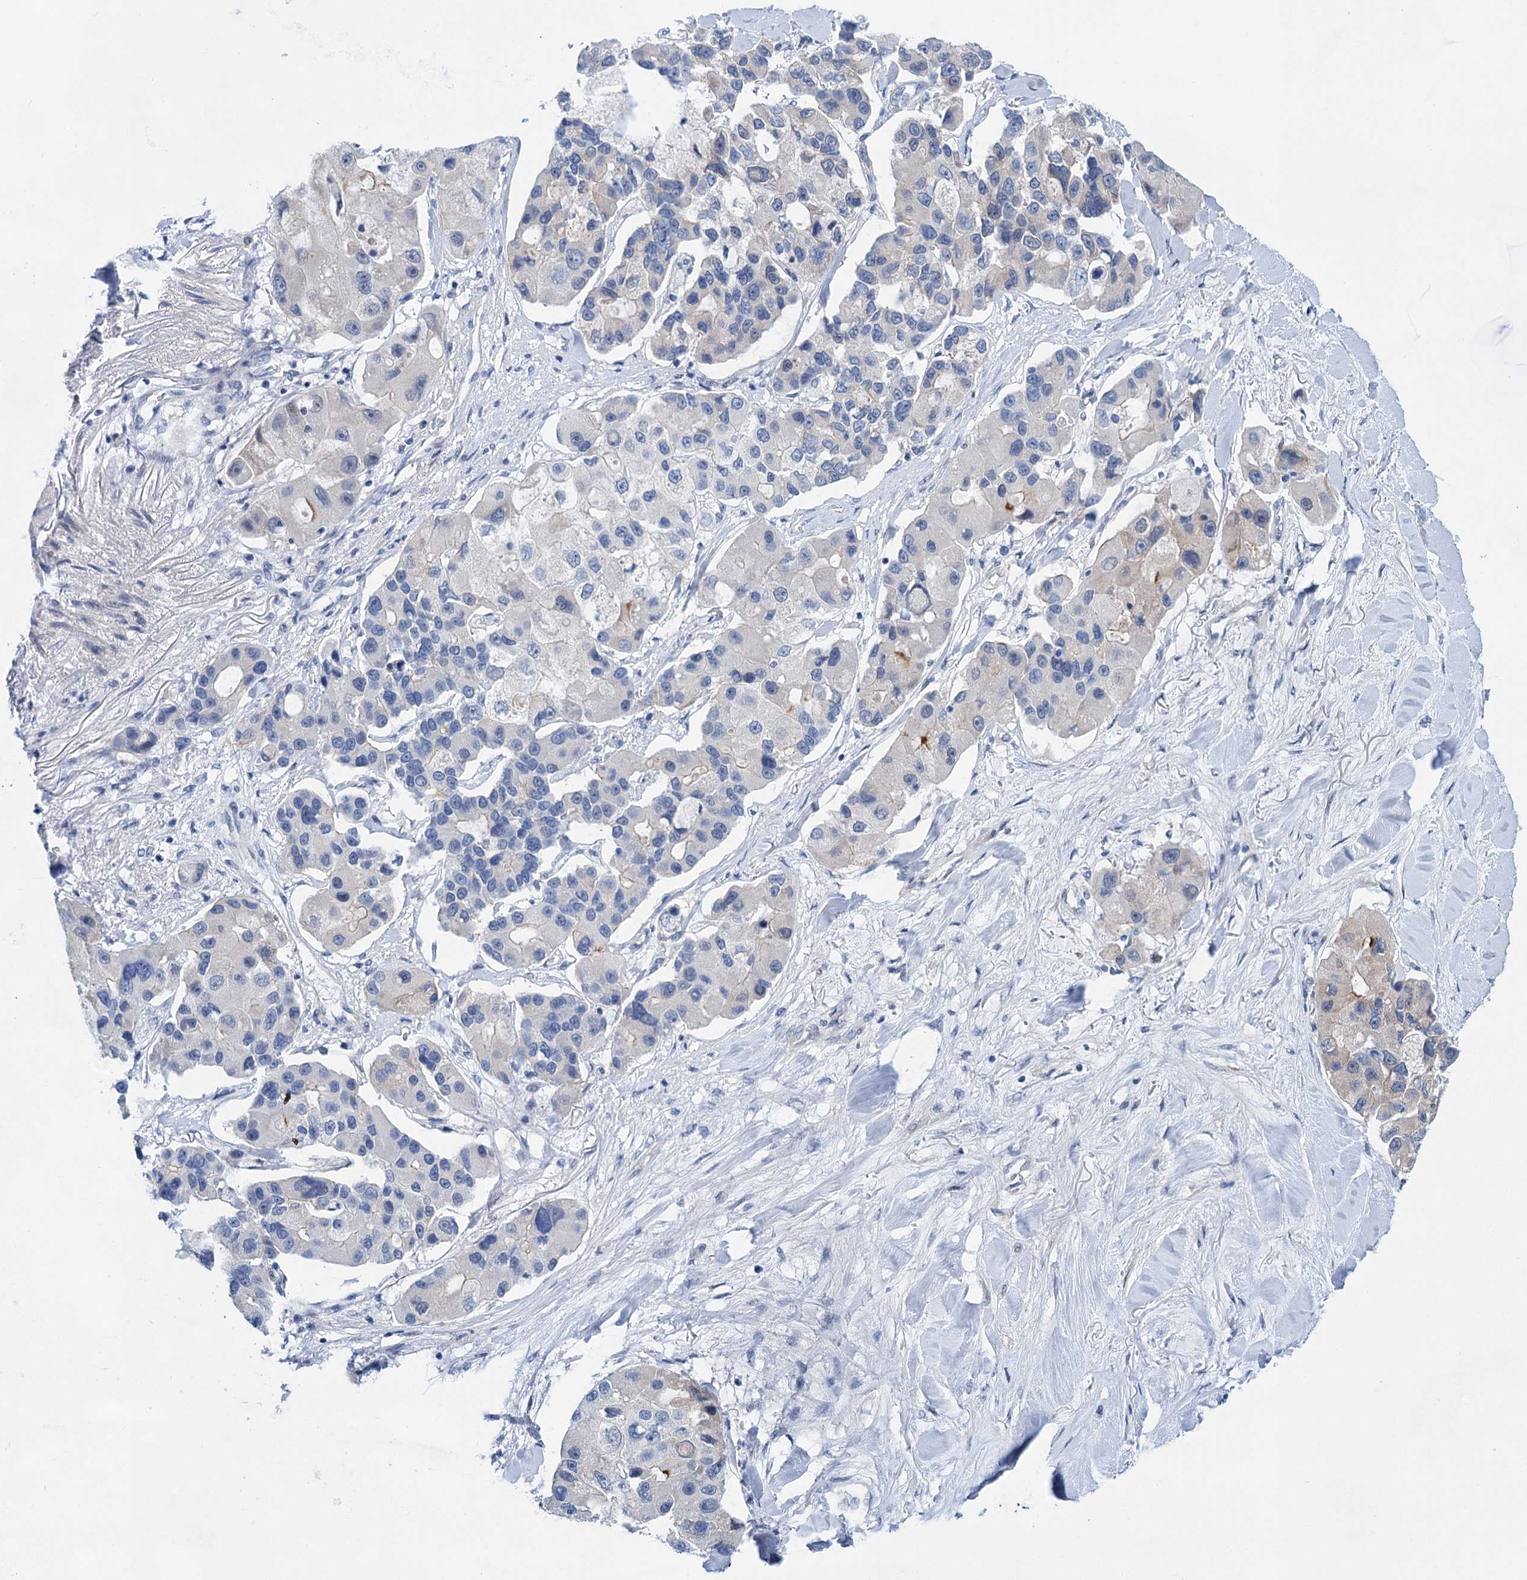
{"staining": {"intensity": "negative", "quantity": "none", "location": "none"}, "tissue": "lung cancer", "cell_type": "Tumor cells", "image_type": "cancer", "snomed": [{"axis": "morphology", "description": "Adenocarcinoma, NOS"}, {"axis": "topography", "description": "Lung"}], "caption": "Tumor cells are negative for brown protein staining in lung adenocarcinoma.", "gene": "MORN3", "patient": {"sex": "female", "age": 54}}